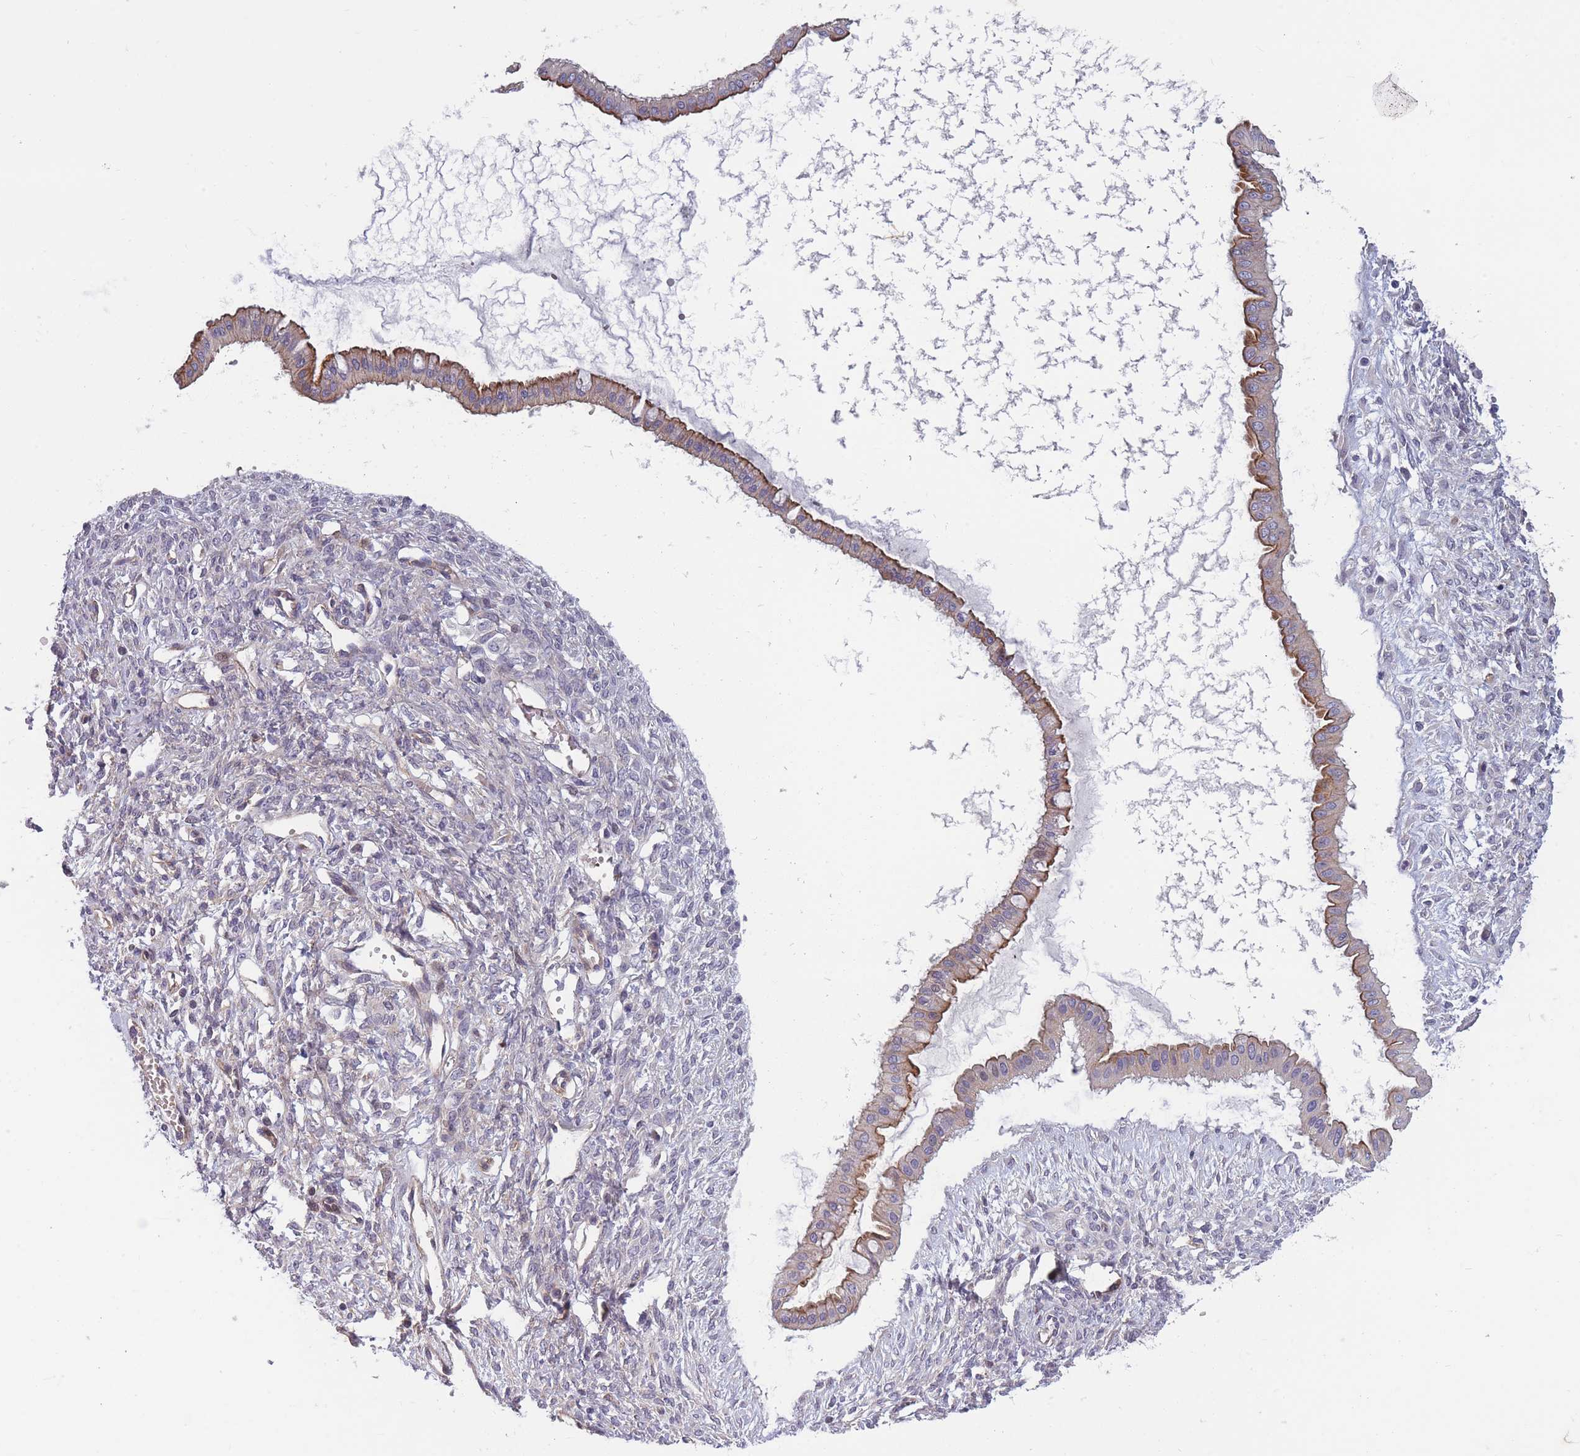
{"staining": {"intensity": "moderate", "quantity": ">75%", "location": "cytoplasmic/membranous"}, "tissue": "ovarian cancer", "cell_type": "Tumor cells", "image_type": "cancer", "snomed": [{"axis": "morphology", "description": "Cystadenocarcinoma, mucinous, NOS"}, {"axis": "topography", "description": "Ovary"}], "caption": "This histopathology image displays immunohistochemistry (IHC) staining of ovarian cancer, with medium moderate cytoplasmic/membranous positivity in approximately >75% of tumor cells.", "gene": "FAM83F", "patient": {"sex": "female", "age": 73}}